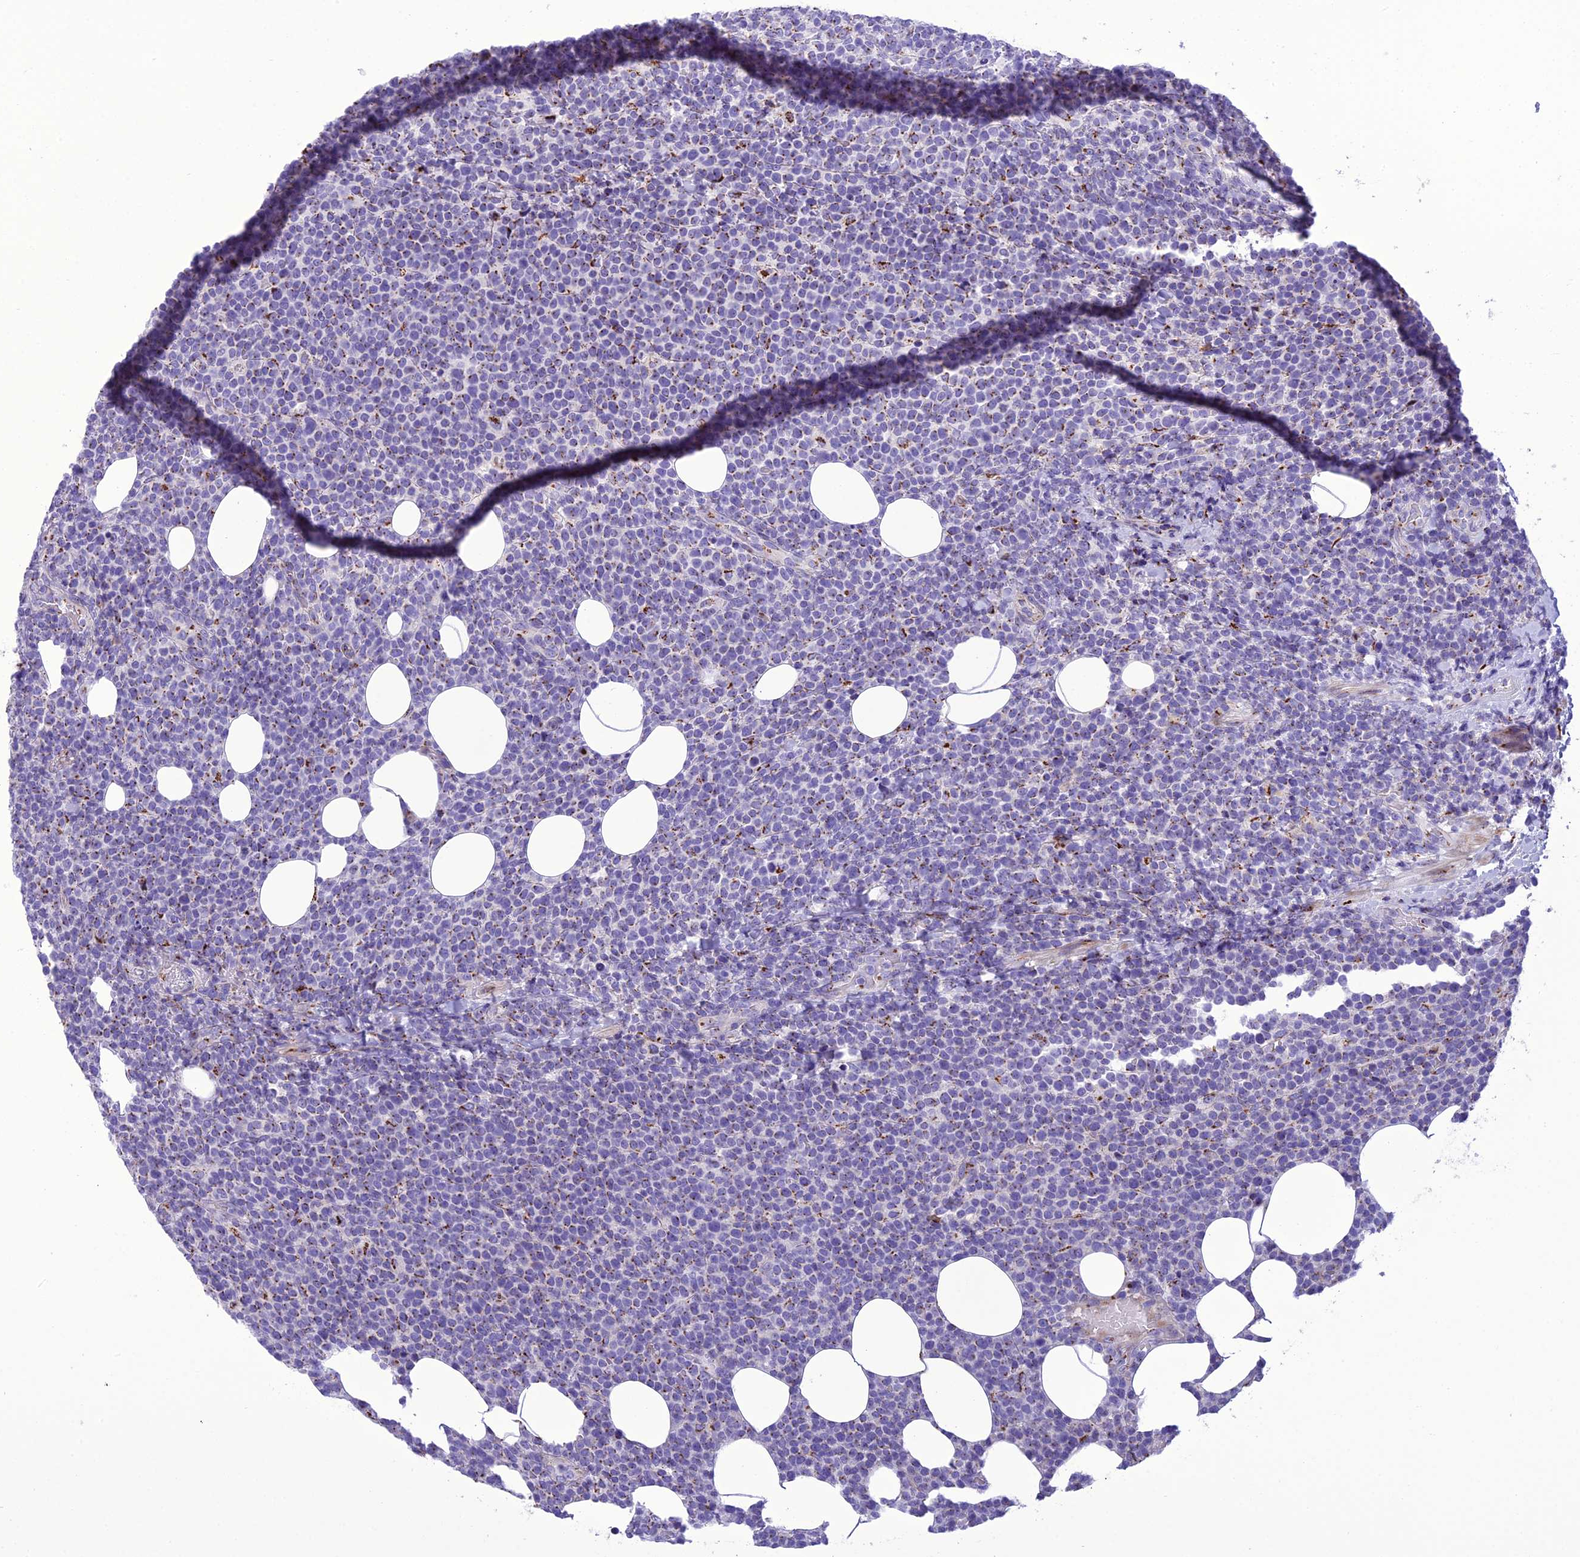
{"staining": {"intensity": "moderate", "quantity": ">75%", "location": "cytoplasmic/membranous"}, "tissue": "lymphoma", "cell_type": "Tumor cells", "image_type": "cancer", "snomed": [{"axis": "morphology", "description": "Malignant lymphoma, non-Hodgkin's type, High grade"}, {"axis": "topography", "description": "Lymph node"}], "caption": "Malignant lymphoma, non-Hodgkin's type (high-grade) tissue reveals moderate cytoplasmic/membranous positivity in about >75% of tumor cells, visualized by immunohistochemistry.", "gene": "GOLM2", "patient": {"sex": "male", "age": 61}}